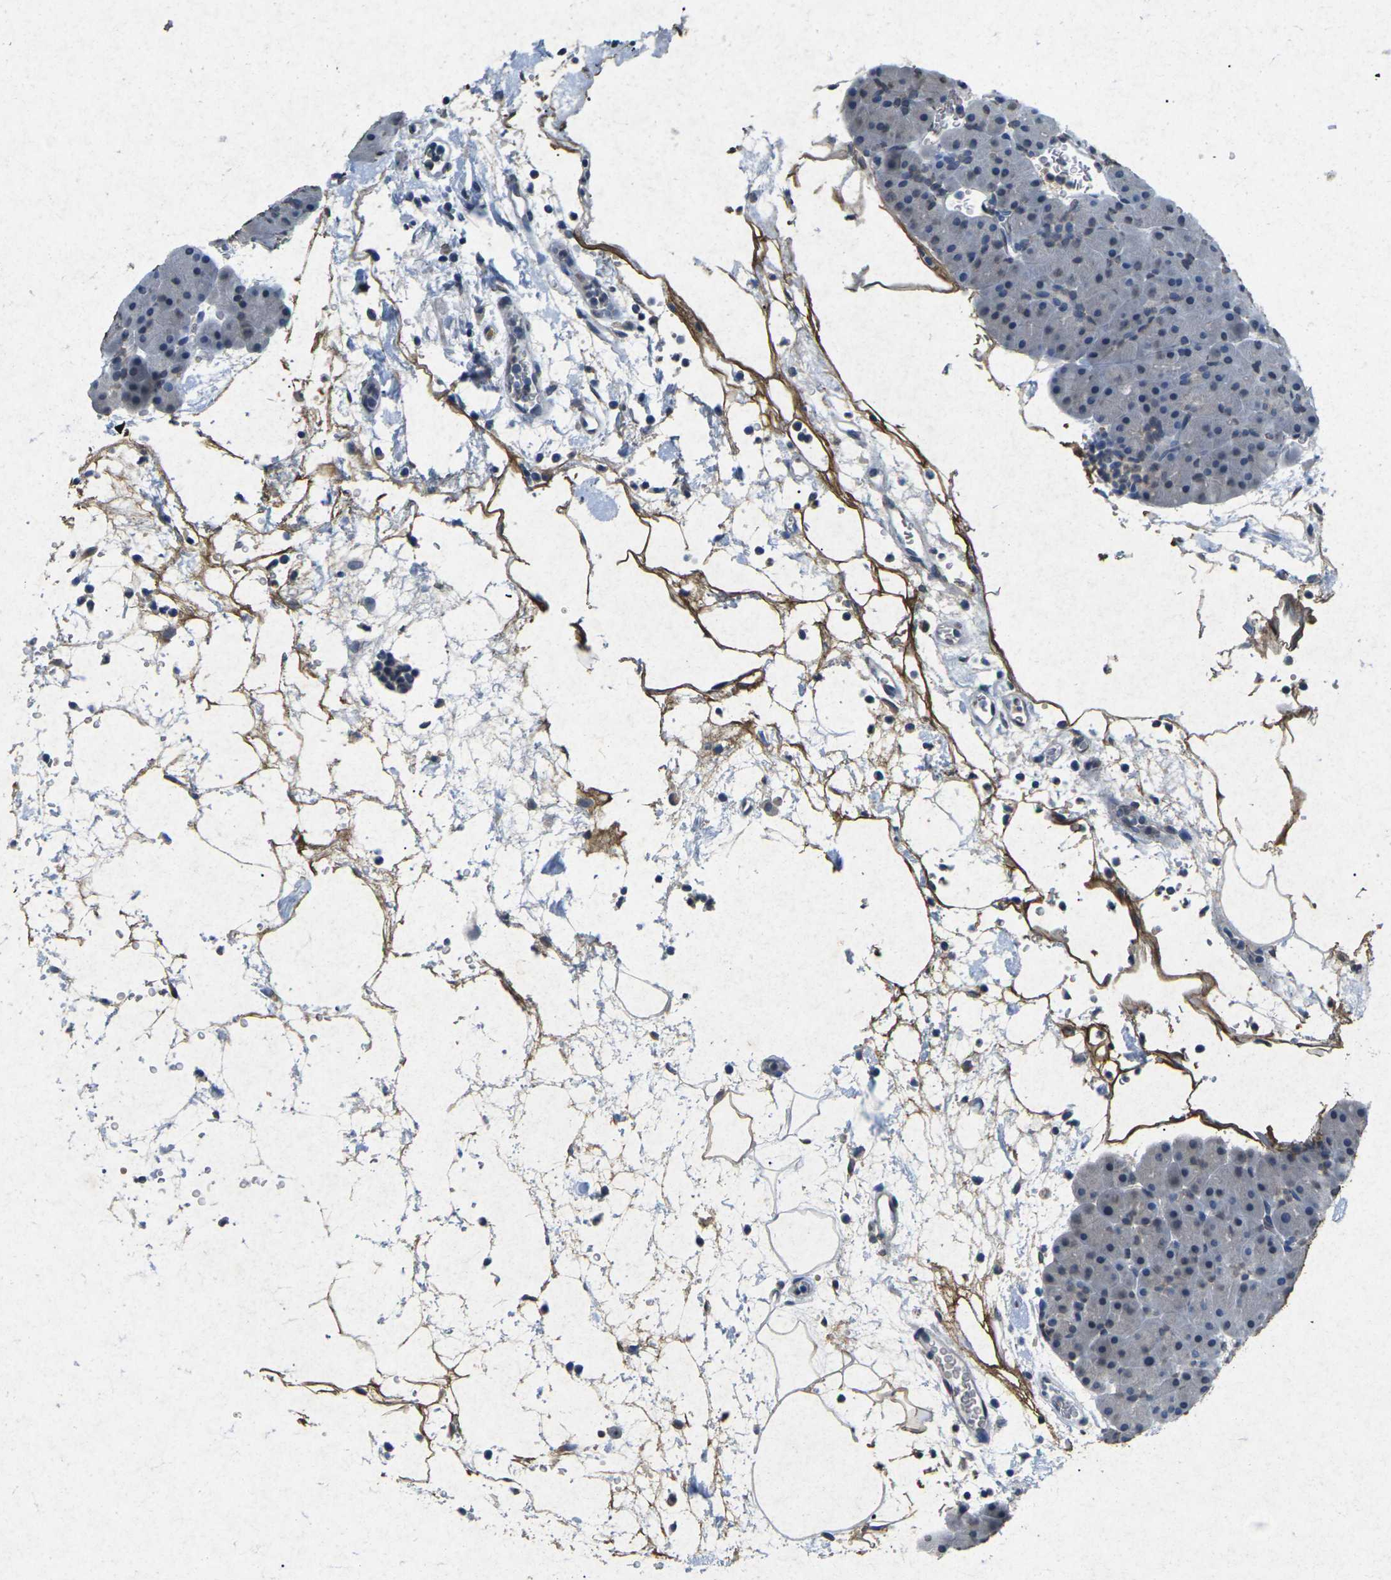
{"staining": {"intensity": "weak", "quantity": "25%-75%", "location": "cytoplasmic/membranous,nuclear"}, "tissue": "pancreas", "cell_type": "Exocrine glandular cells", "image_type": "normal", "snomed": [{"axis": "morphology", "description": "Normal tissue, NOS"}, {"axis": "topography", "description": "Pancreas"}], "caption": "A histopathology image showing weak cytoplasmic/membranous,nuclear staining in approximately 25%-75% of exocrine glandular cells in unremarkable pancreas, as visualized by brown immunohistochemical staining.", "gene": "SCNN1B", "patient": {"sex": "male", "age": 66}}